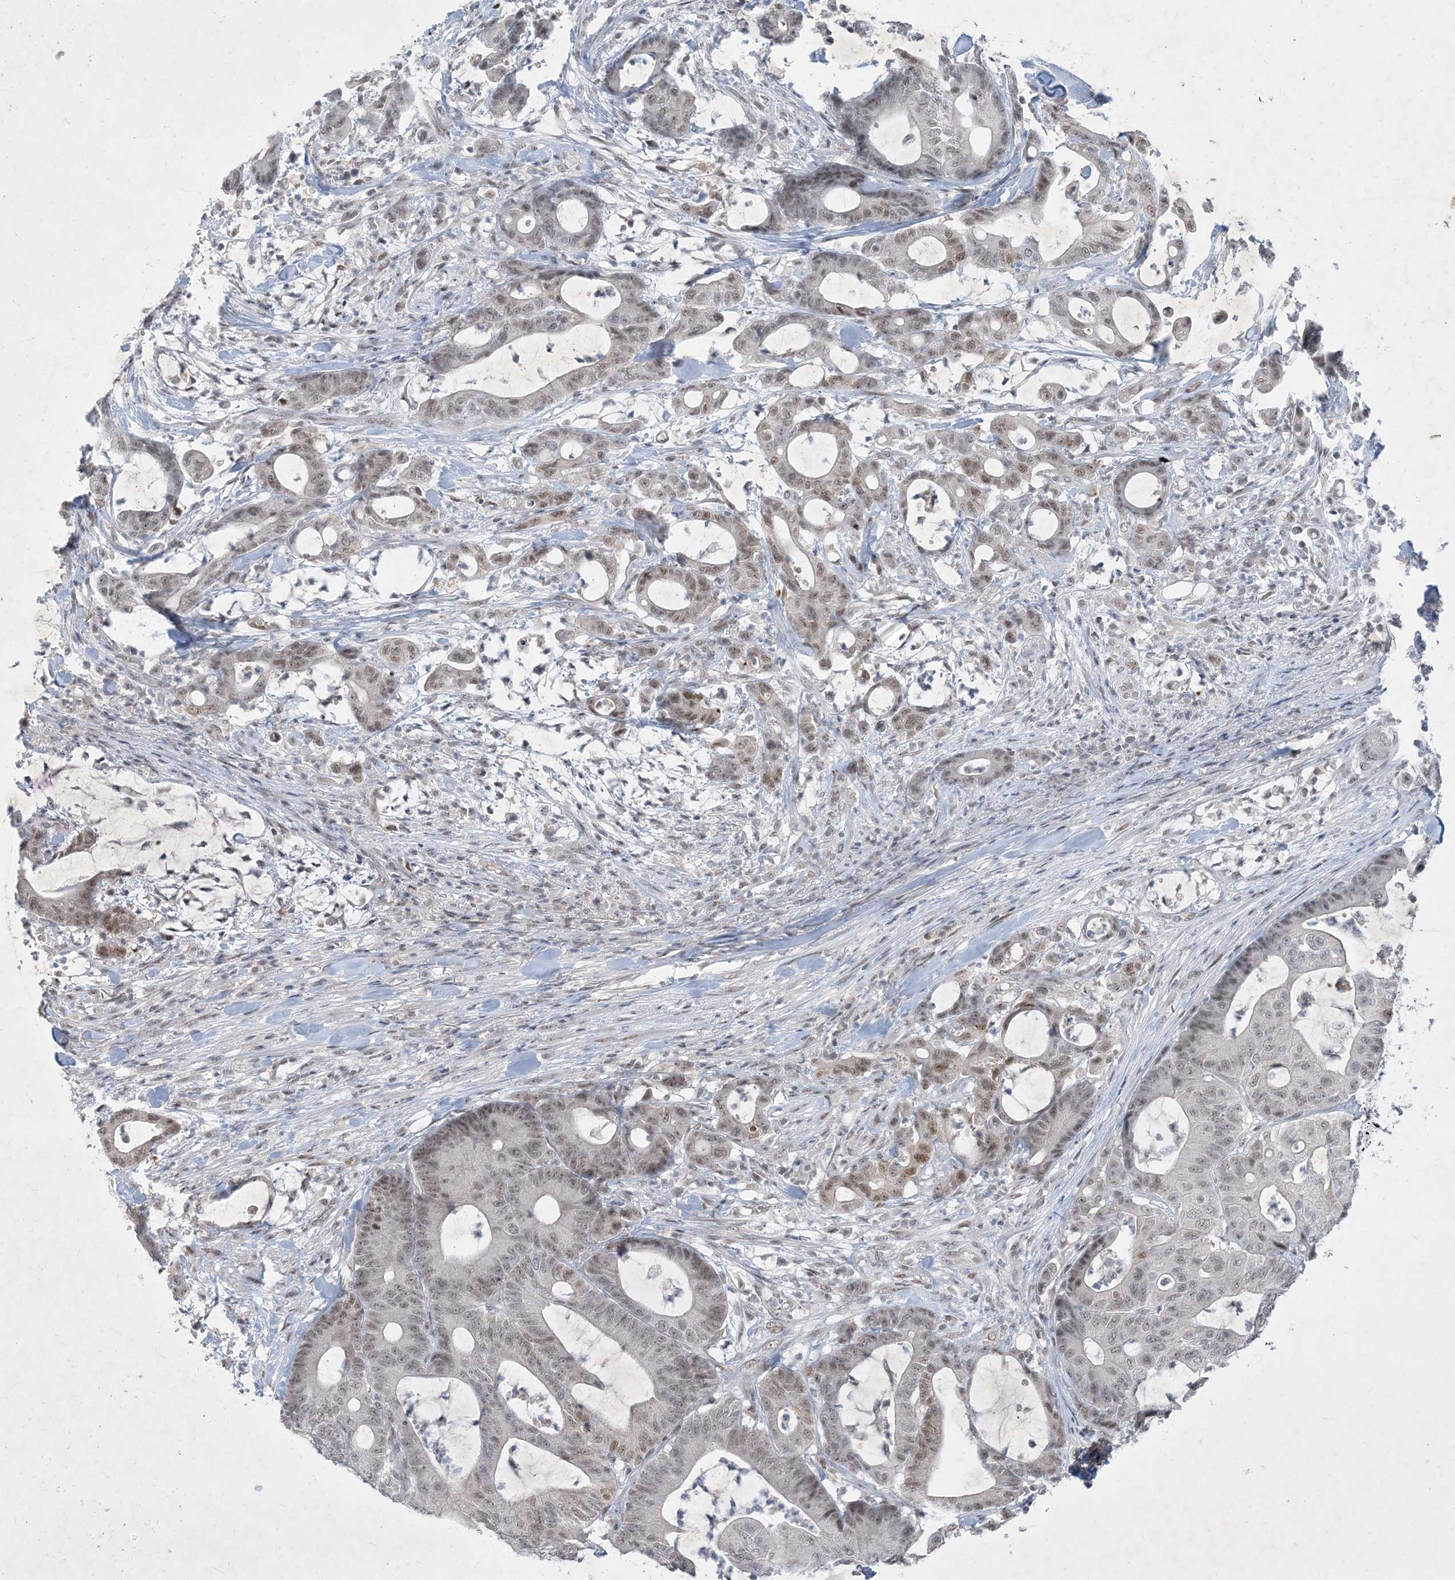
{"staining": {"intensity": "weak", "quantity": ">75%", "location": "nuclear"}, "tissue": "colorectal cancer", "cell_type": "Tumor cells", "image_type": "cancer", "snomed": [{"axis": "morphology", "description": "Adenocarcinoma, NOS"}, {"axis": "topography", "description": "Colon"}], "caption": "Protein expression analysis of colorectal cancer exhibits weak nuclear staining in about >75% of tumor cells. Using DAB (3,3'-diaminobenzidine) (brown) and hematoxylin (blue) stains, captured at high magnification using brightfield microscopy.", "gene": "ZNF674", "patient": {"sex": "female", "age": 84}}